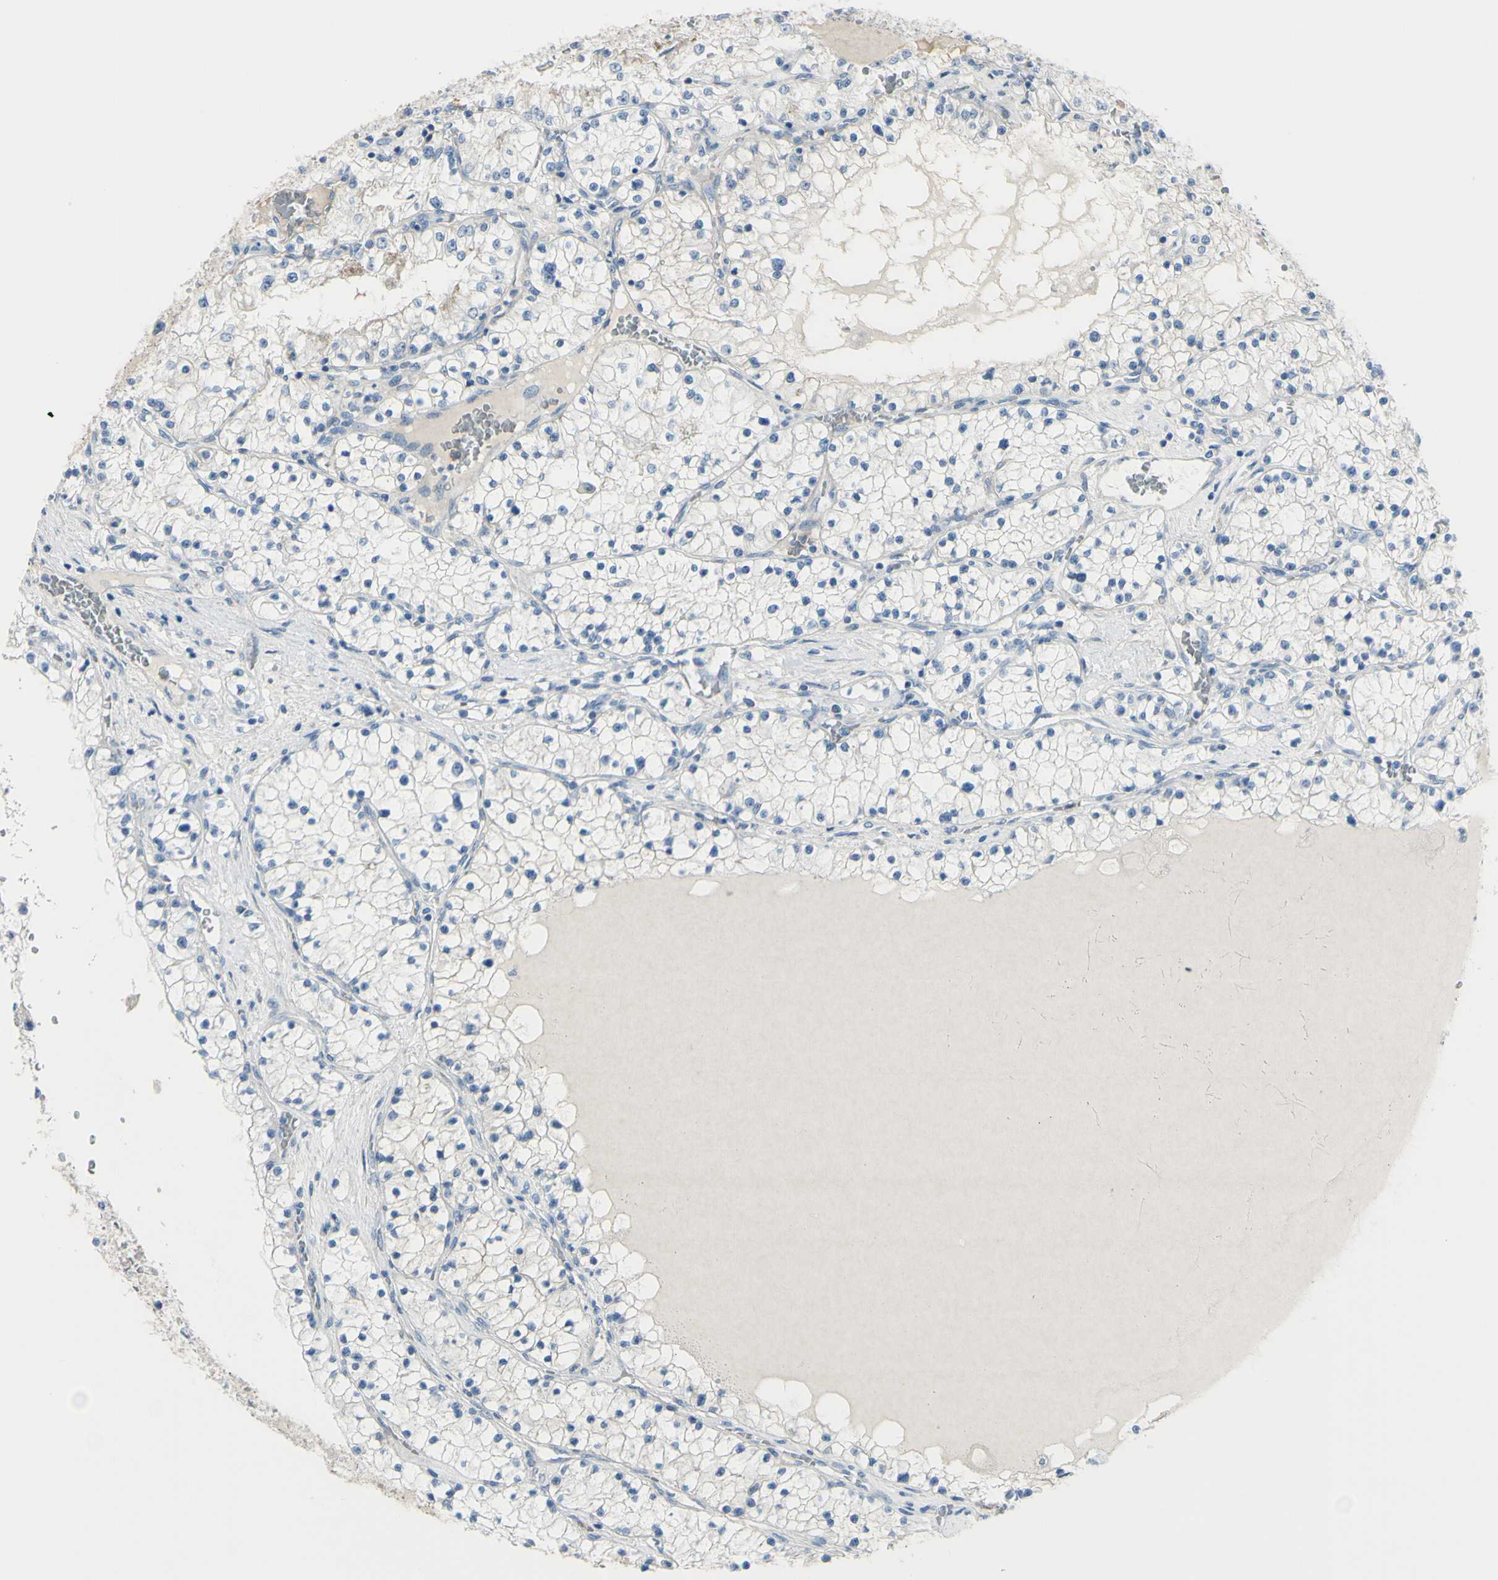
{"staining": {"intensity": "weak", "quantity": "<25%", "location": "cytoplasmic/membranous"}, "tissue": "renal cancer", "cell_type": "Tumor cells", "image_type": "cancer", "snomed": [{"axis": "morphology", "description": "Adenocarcinoma, NOS"}, {"axis": "topography", "description": "Kidney"}], "caption": "High magnification brightfield microscopy of renal cancer (adenocarcinoma) stained with DAB (brown) and counterstained with hematoxylin (blue): tumor cells show no significant staining.", "gene": "ZNF557", "patient": {"sex": "male", "age": 68}}